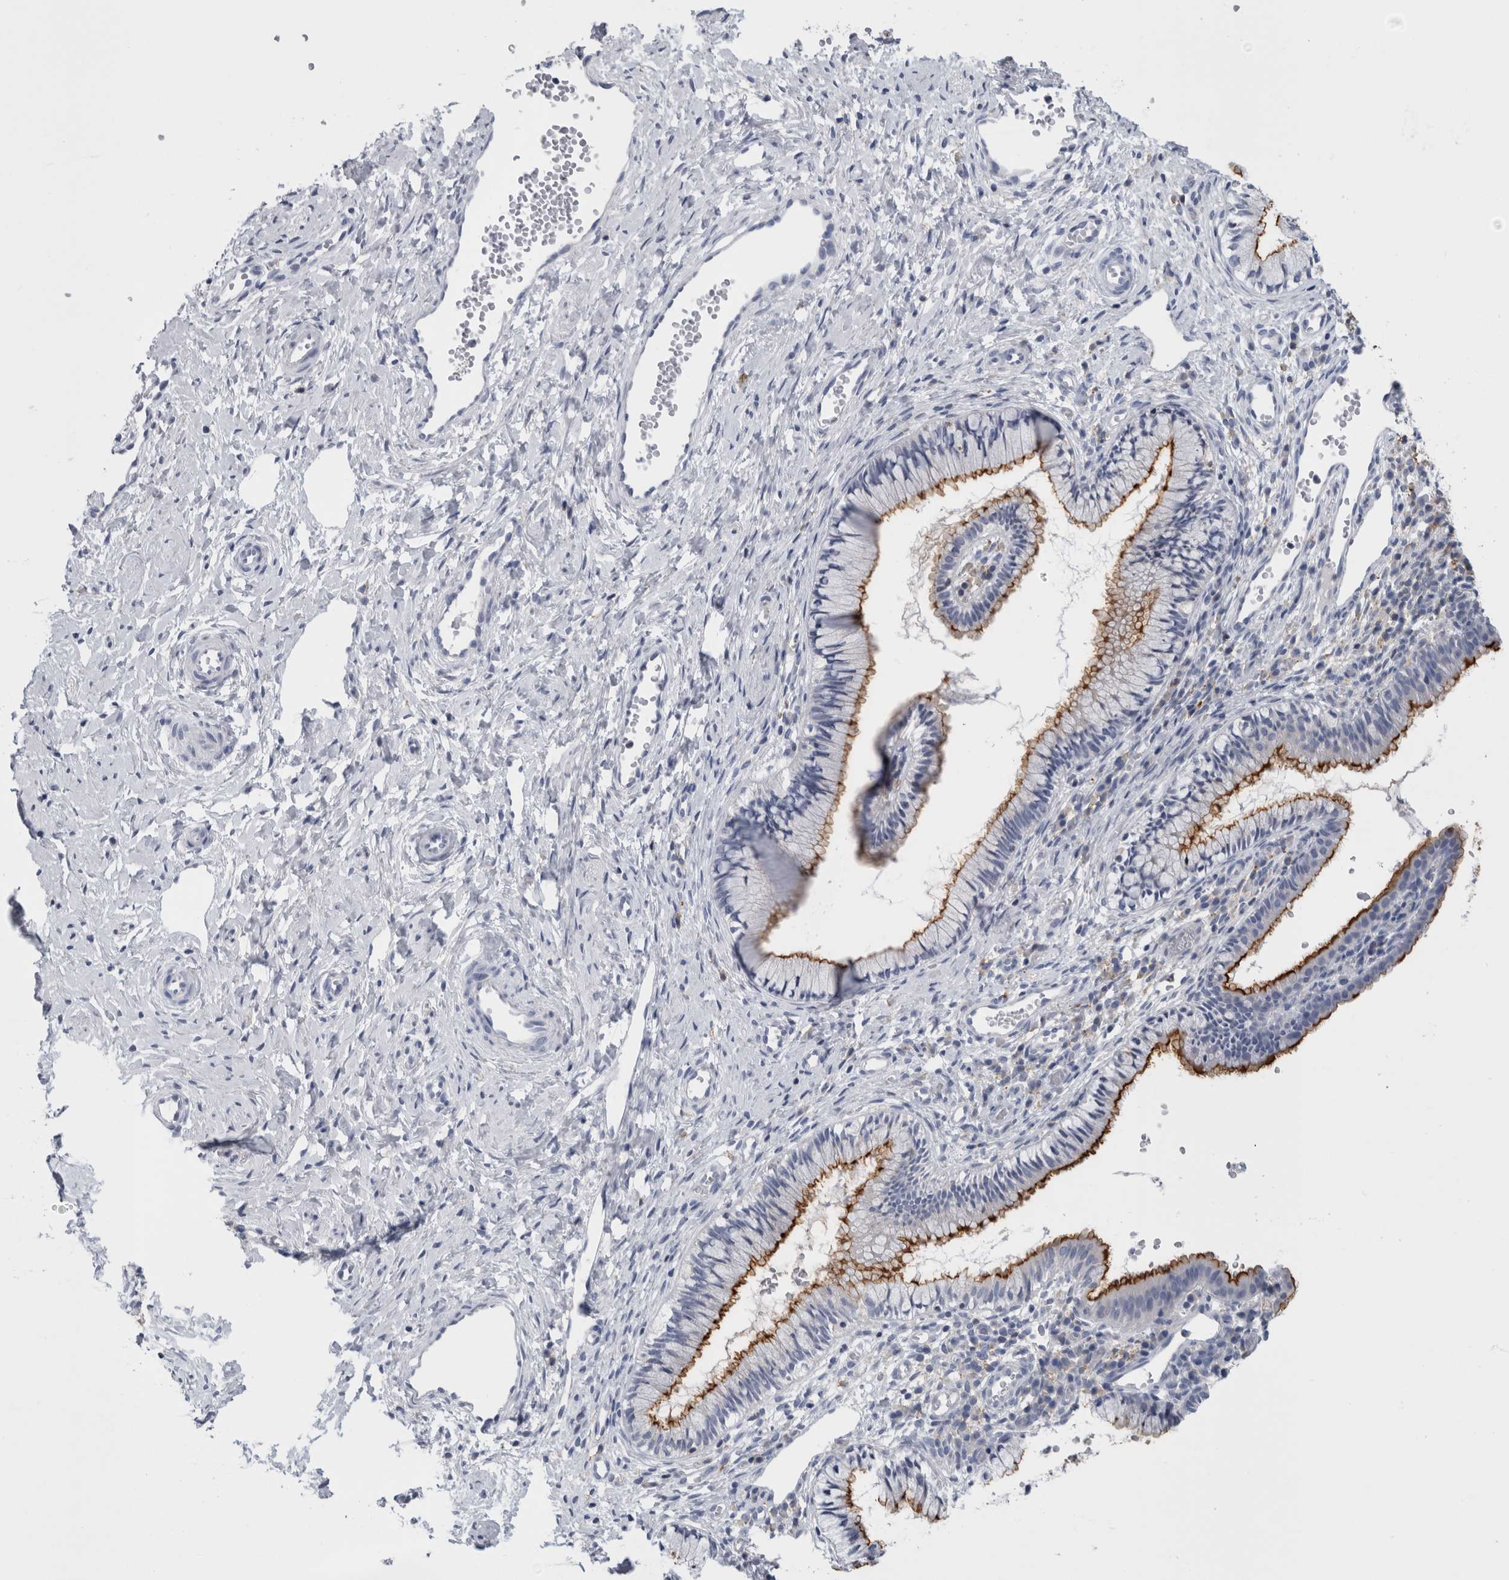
{"staining": {"intensity": "moderate", "quantity": "25%-75%", "location": "cytoplasmic/membranous"}, "tissue": "cervix", "cell_type": "Glandular cells", "image_type": "normal", "snomed": [{"axis": "morphology", "description": "Normal tissue, NOS"}, {"axis": "topography", "description": "Cervix"}], "caption": "Benign cervix exhibits moderate cytoplasmic/membranous expression in approximately 25%-75% of glandular cells, visualized by immunohistochemistry.", "gene": "ANKFY1", "patient": {"sex": "female", "age": 27}}